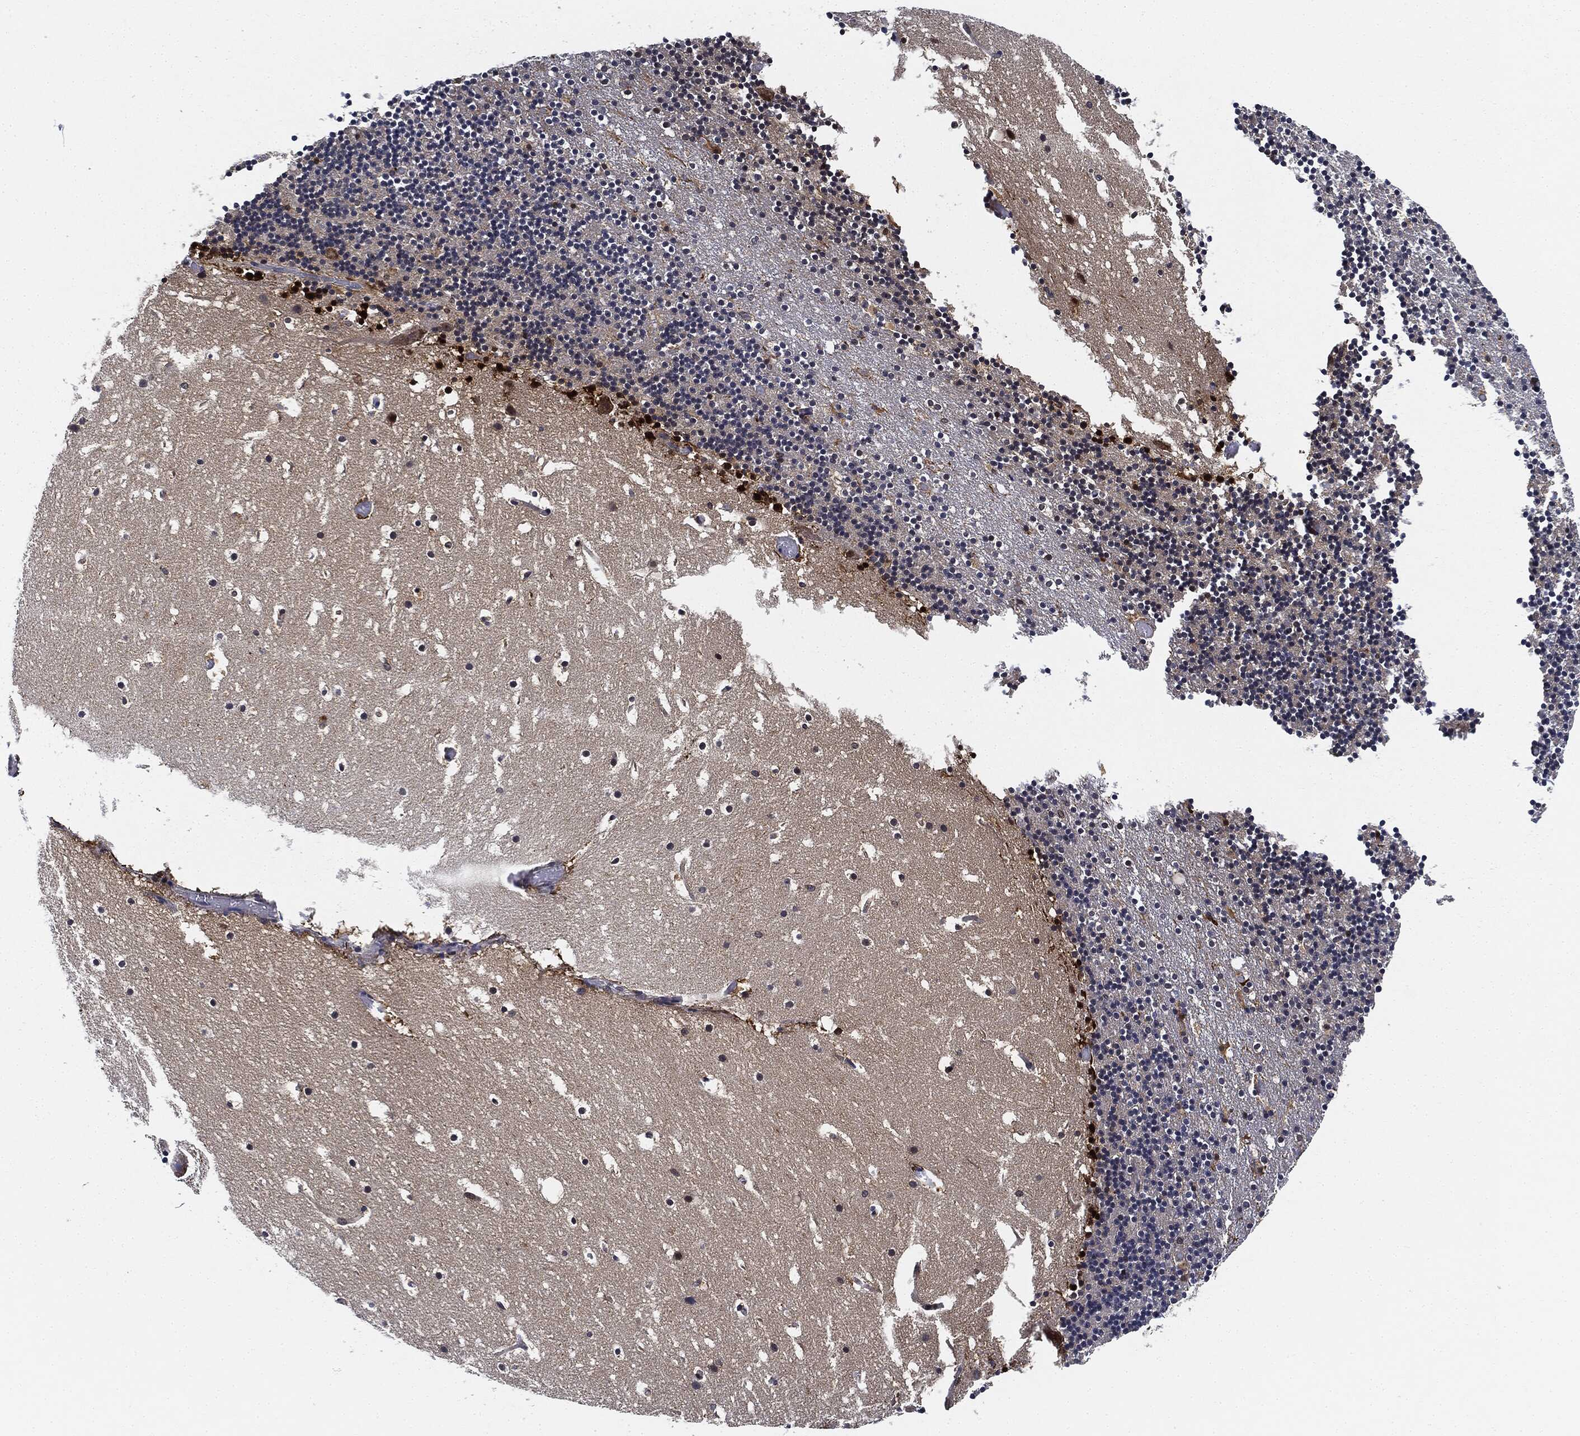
{"staining": {"intensity": "negative", "quantity": "none", "location": "none"}, "tissue": "cerebellum", "cell_type": "Cells in granular layer", "image_type": "normal", "snomed": [{"axis": "morphology", "description": "Normal tissue, NOS"}, {"axis": "topography", "description": "Cerebellum"}], "caption": "Image shows no significant protein expression in cells in granular layer of benign cerebellum. (DAB IHC with hematoxylin counter stain).", "gene": "RNASEL", "patient": {"sex": "male", "age": 37}}